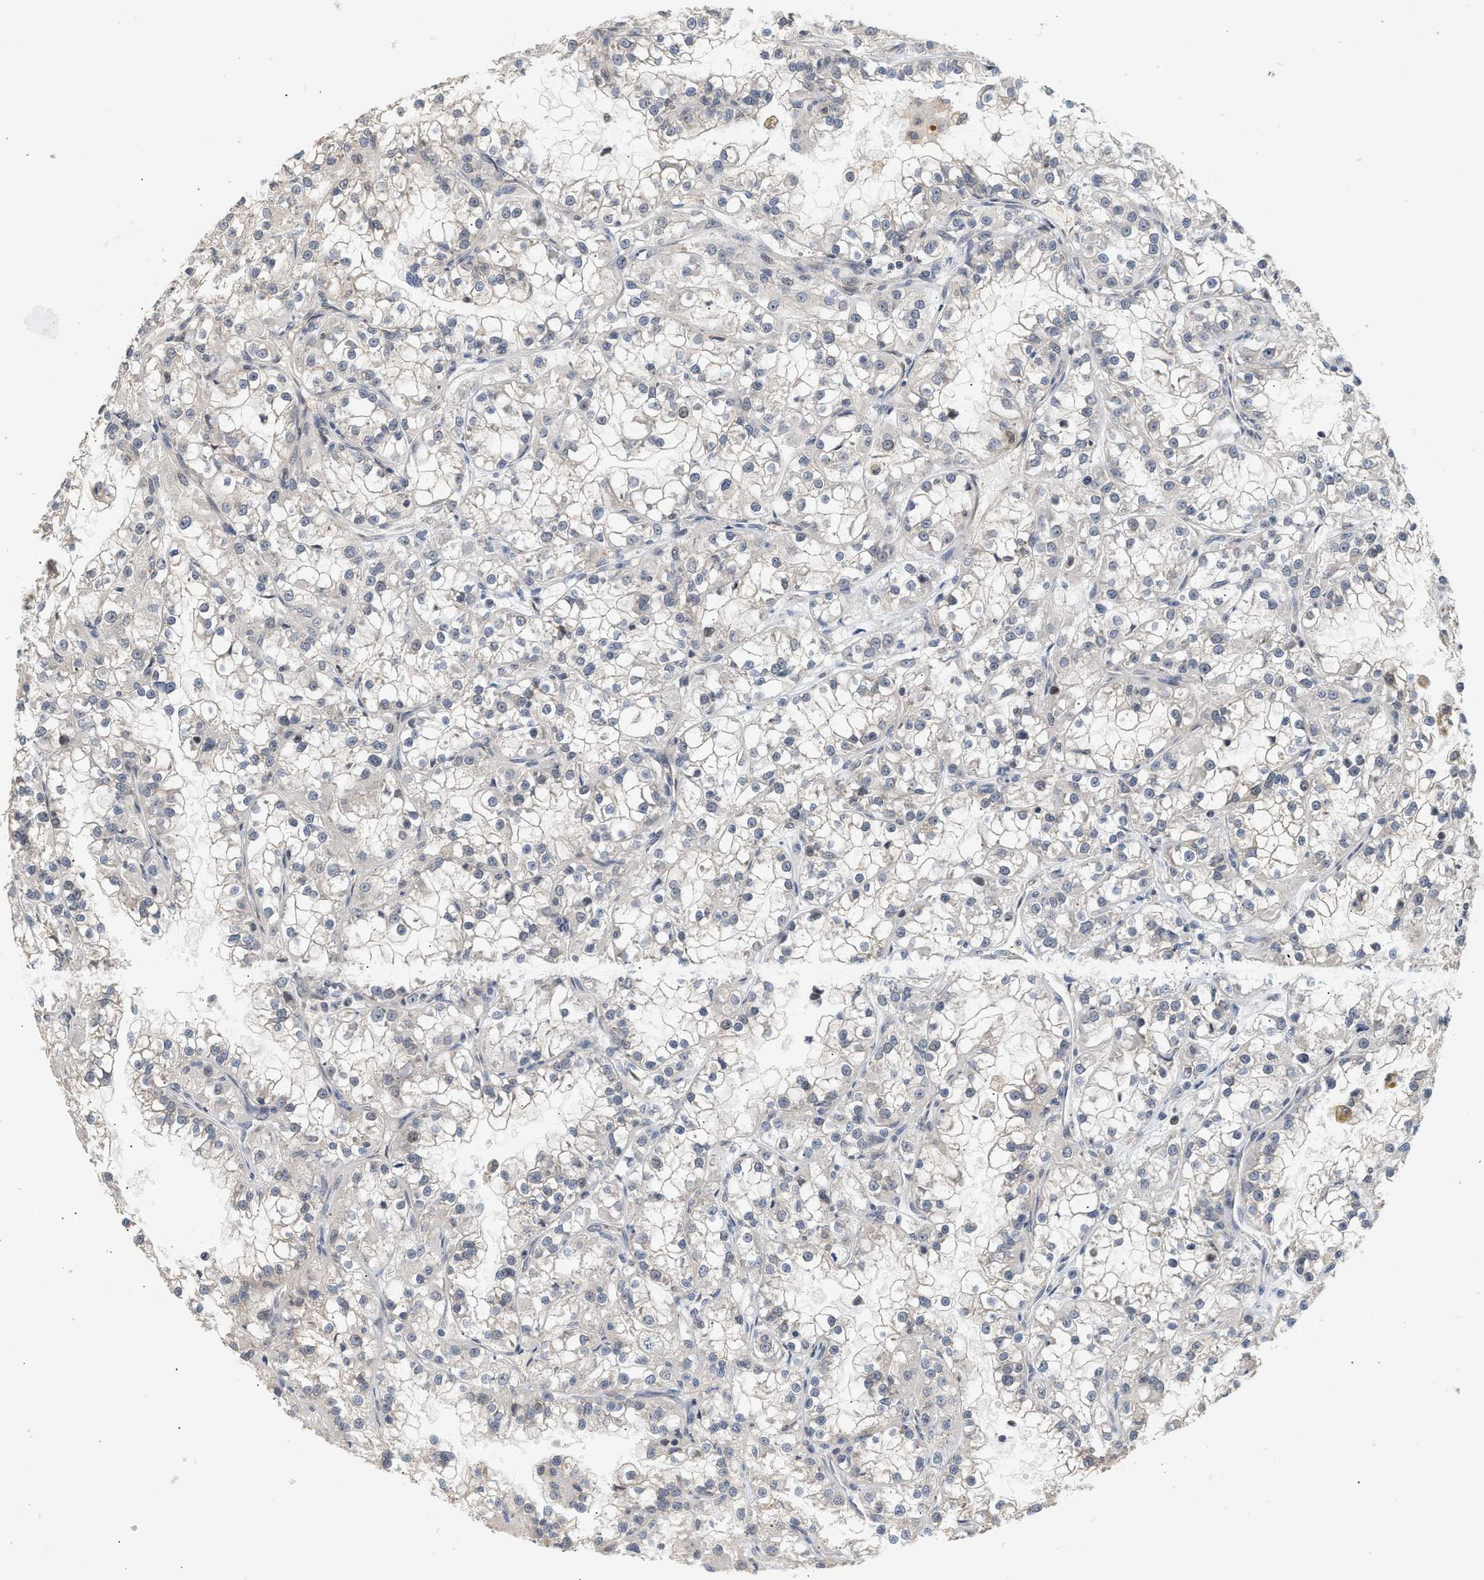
{"staining": {"intensity": "negative", "quantity": "none", "location": "none"}, "tissue": "renal cancer", "cell_type": "Tumor cells", "image_type": "cancer", "snomed": [{"axis": "morphology", "description": "Adenocarcinoma, NOS"}, {"axis": "topography", "description": "Kidney"}], "caption": "Renal cancer stained for a protein using immunohistochemistry demonstrates no positivity tumor cells.", "gene": "ABHD5", "patient": {"sex": "female", "age": 52}}